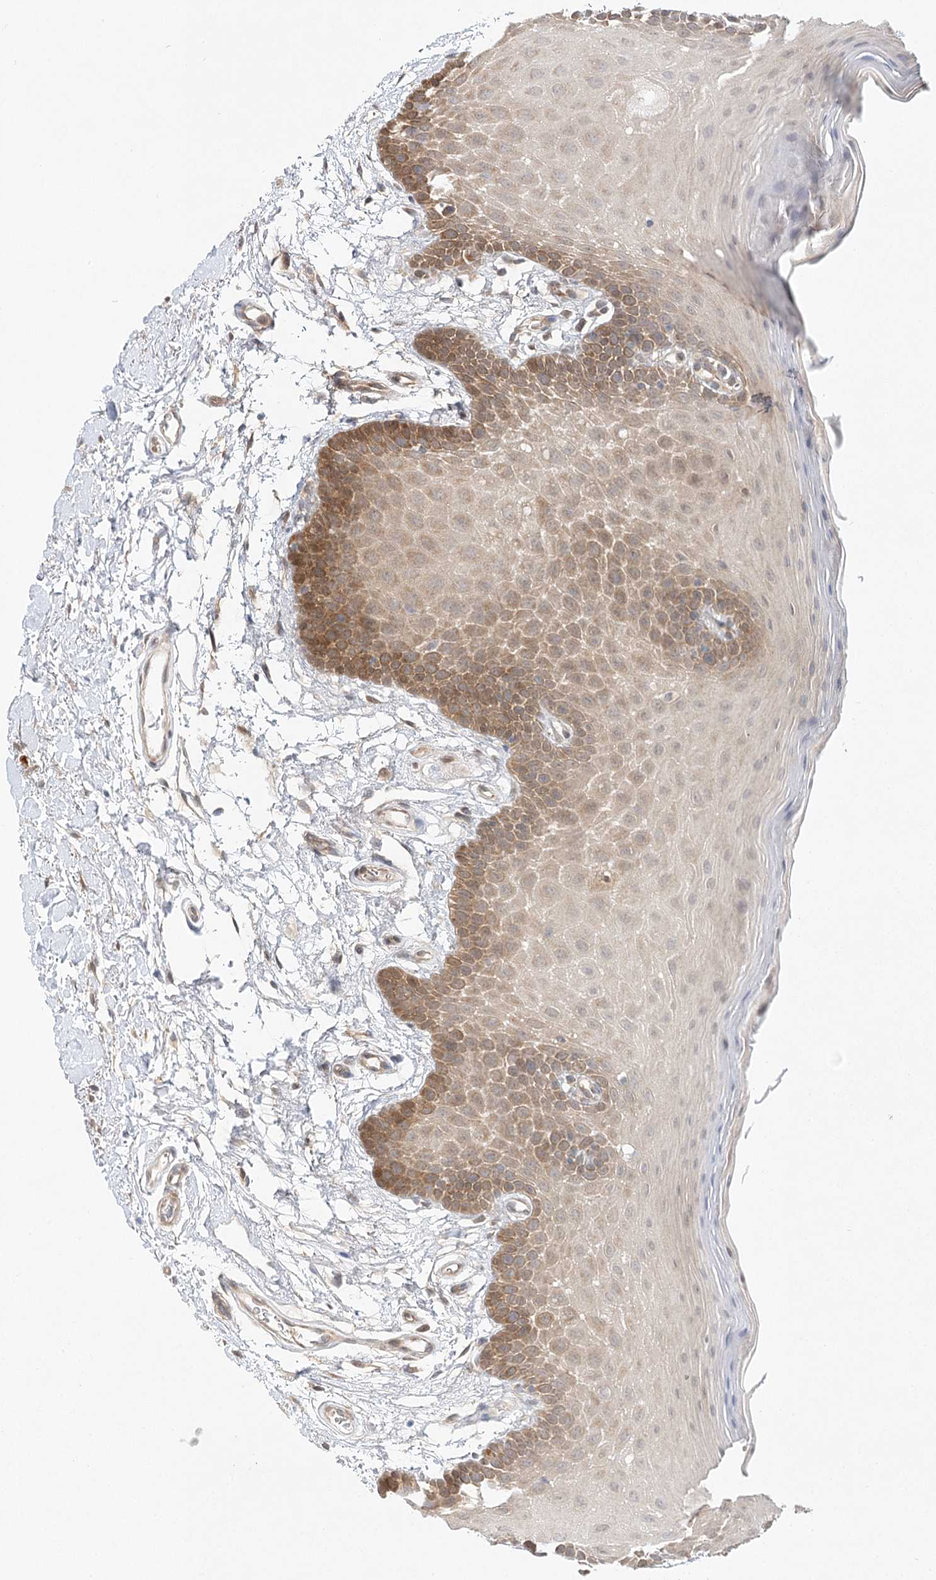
{"staining": {"intensity": "moderate", "quantity": "25%-75%", "location": "cytoplasmic/membranous"}, "tissue": "oral mucosa", "cell_type": "Squamous epithelial cells", "image_type": "normal", "snomed": [{"axis": "morphology", "description": "Normal tissue, NOS"}, {"axis": "topography", "description": "Oral tissue"}], "caption": "Immunohistochemical staining of benign human oral mucosa demonstrates medium levels of moderate cytoplasmic/membranous expression in approximately 25%-75% of squamous epithelial cells.", "gene": "INPP4B", "patient": {"sex": "male", "age": 62}}